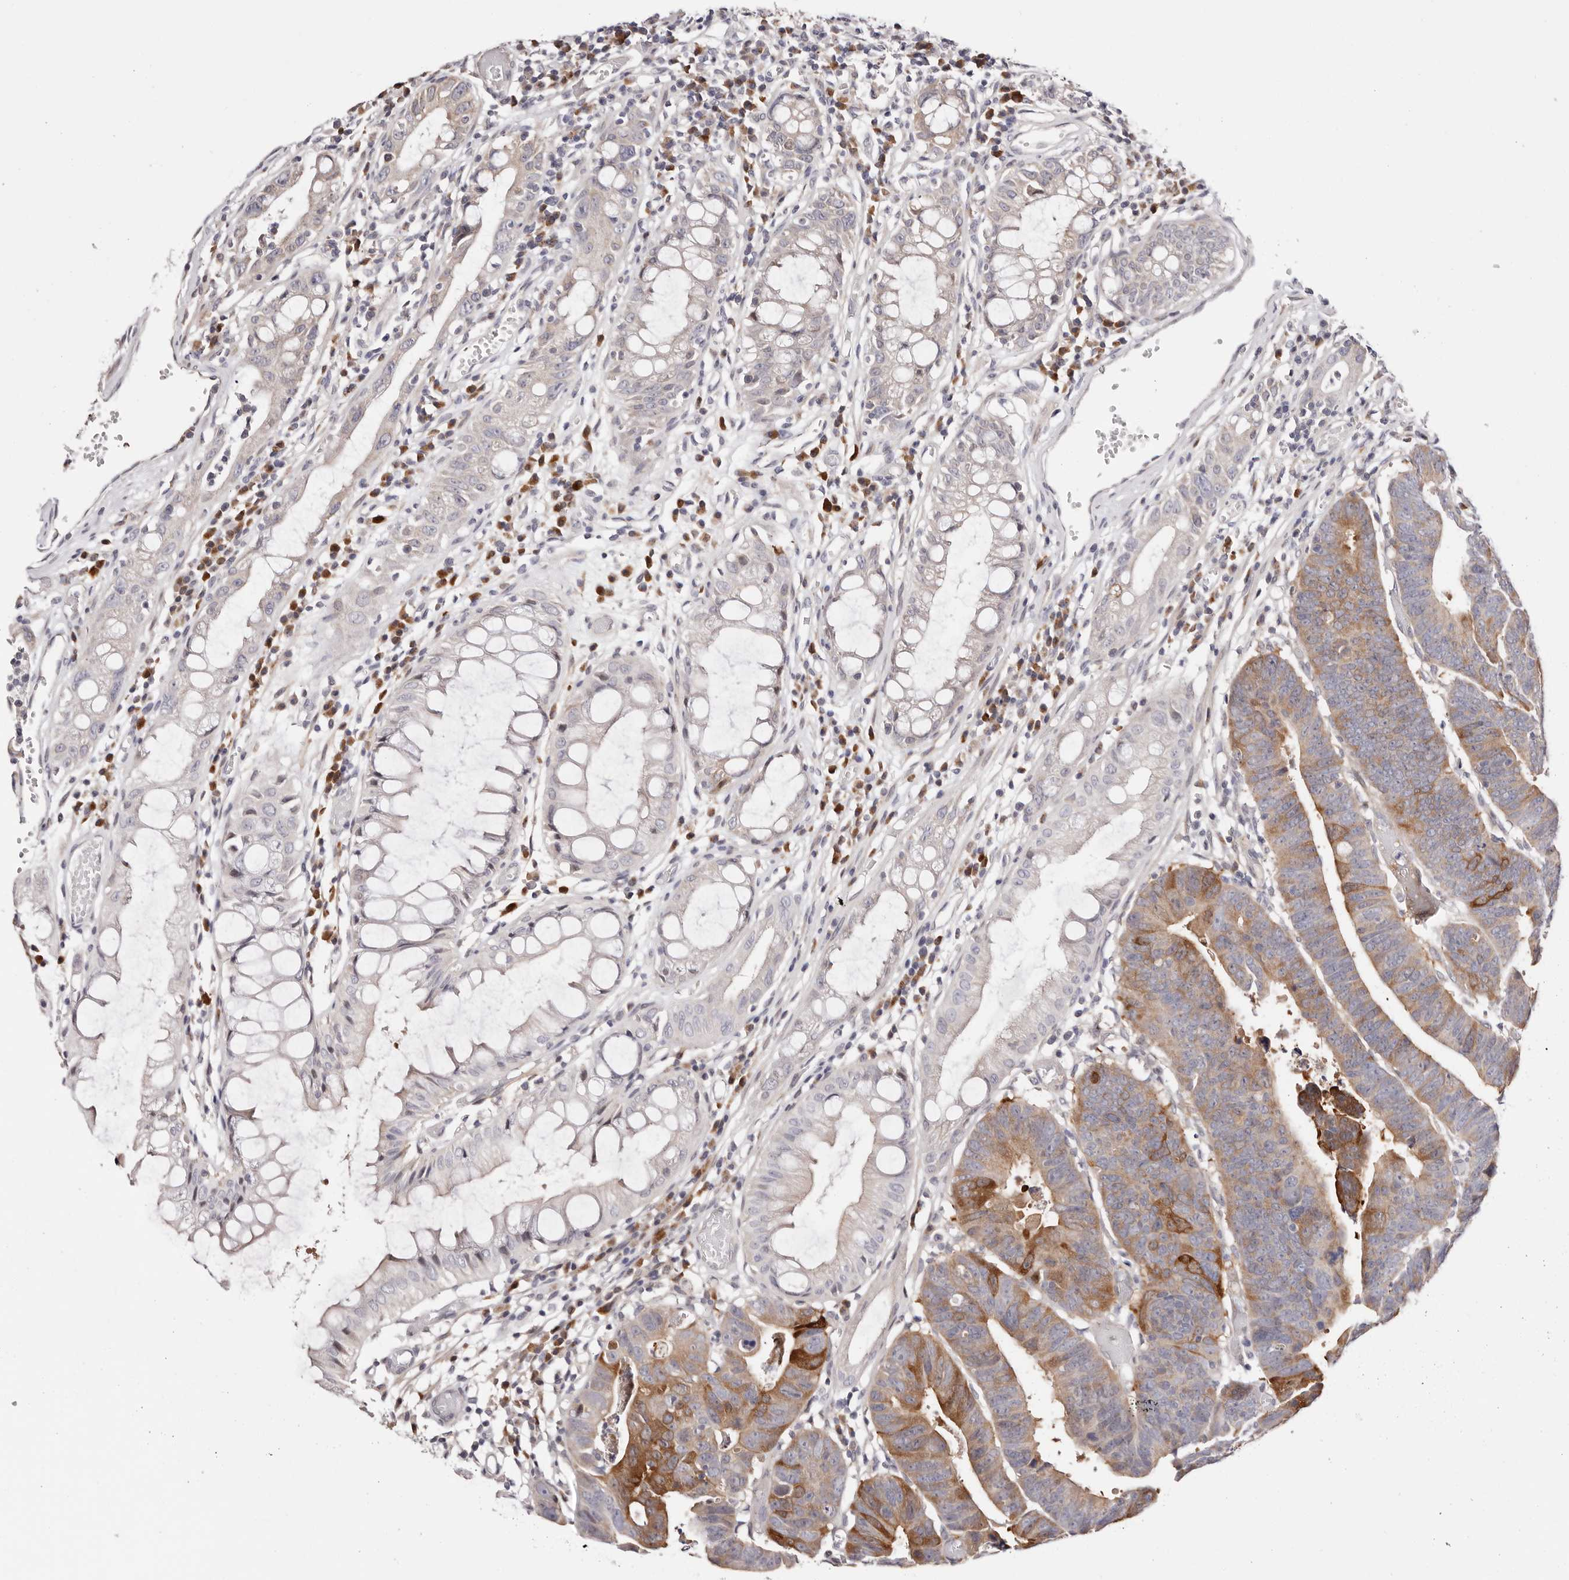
{"staining": {"intensity": "moderate", "quantity": "25%-75%", "location": "cytoplasmic/membranous"}, "tissue": "colorectal cancer", "cell_type": "Tumor cells", "image_type": "cancer", "snomed": [{"axis": "morphology", "description": "Adenocarcinoma, NOS"}, {"axis": "topography", "description": "Rectum"}], "caption": "Colorectal cancer (adenocarcinoma) stained with DAB (3,3'-diaminobenzidine) immunohistochemistry shows medium levels of moderate cytoplasmic/membranous expression in about 25%-75% of tumor cells.", "gene": "GFOD1", "patient": {"sex": "female", "age": 65}}